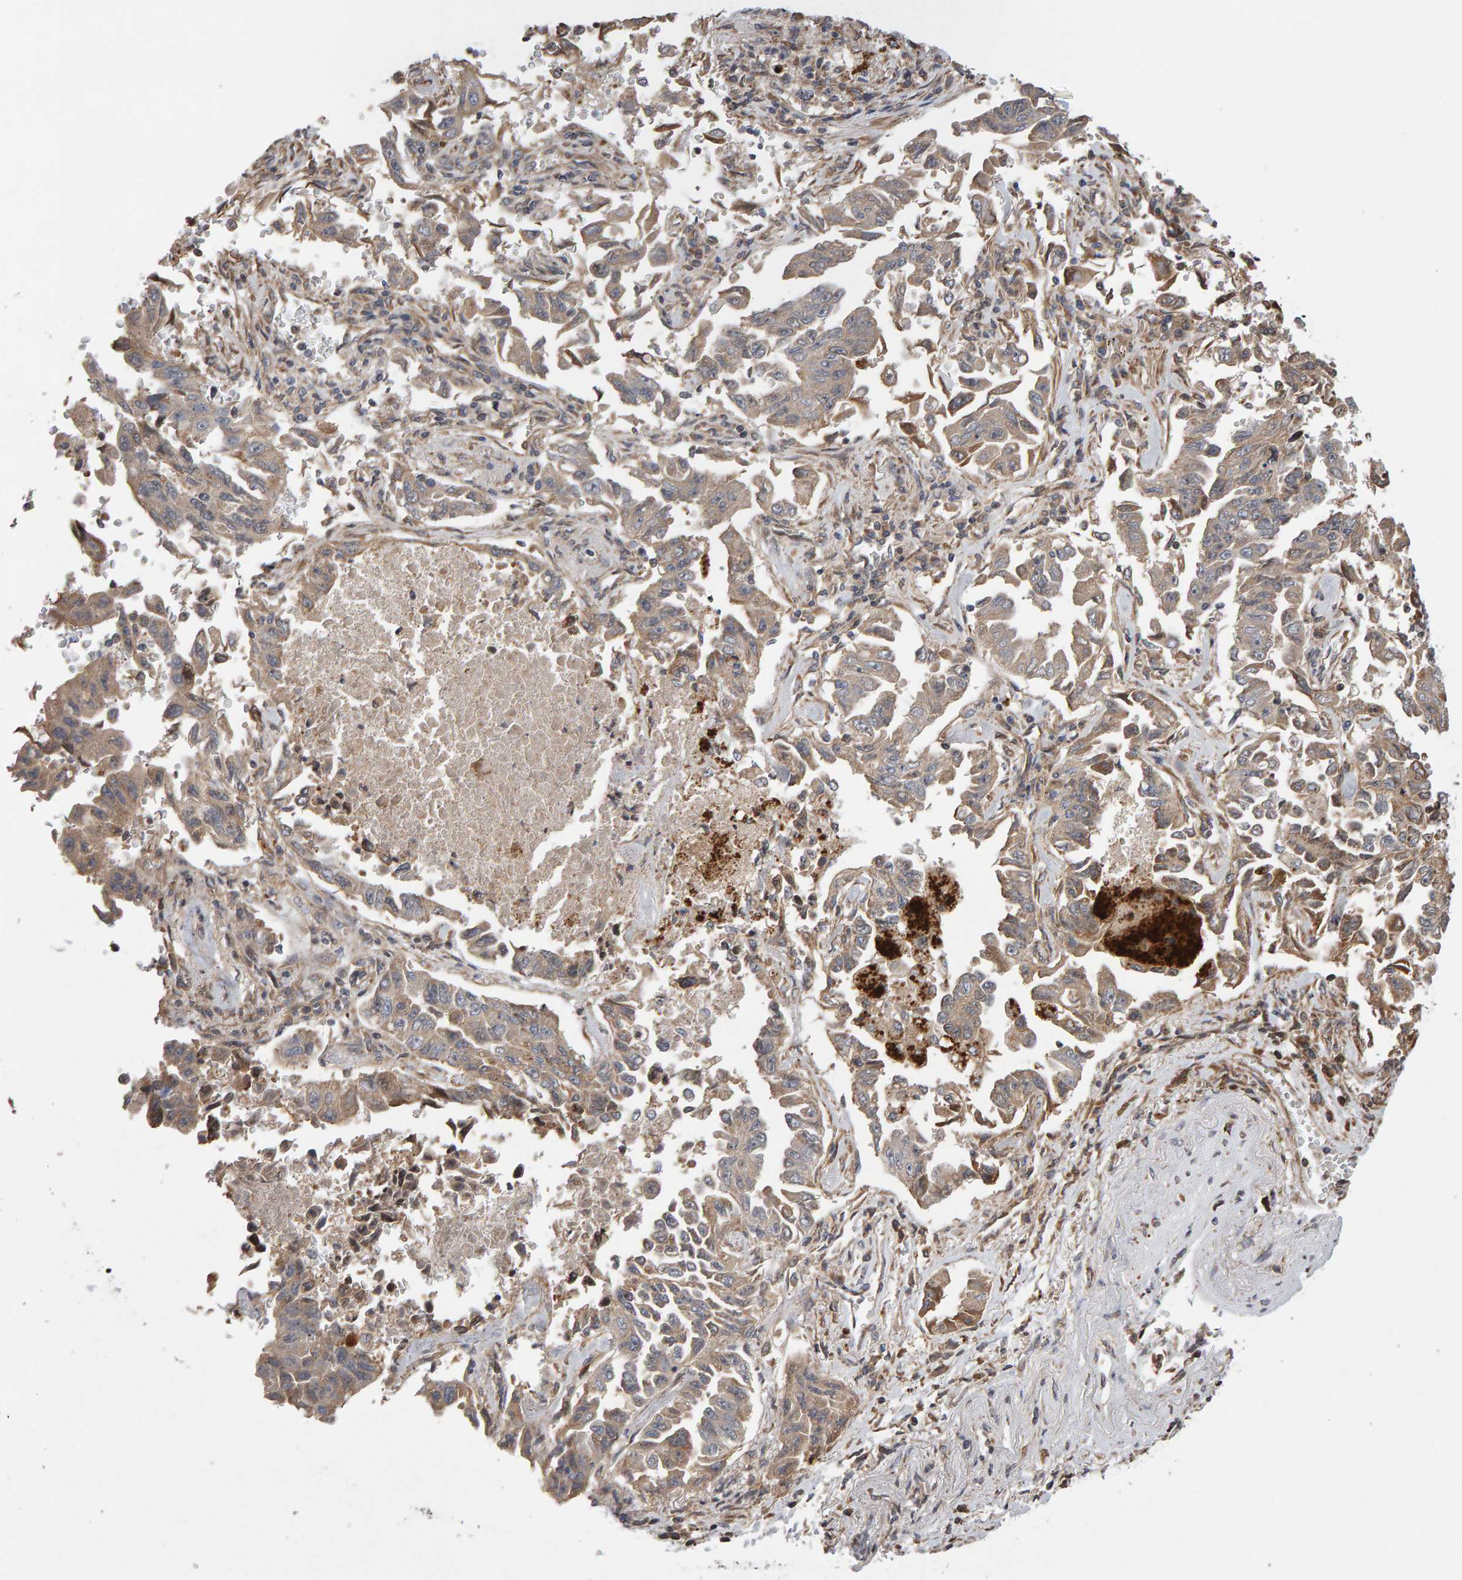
{"staining": {"intensity": "weak", "quantity": ">75%", "location": "cytoplasmic/membranous"}, "tissue": "lung cancer", "cell_type": "Tumor cells", "image_type": "cancer", "snomed": [{"axis": "morphology", "description": "Adenocarcinoma, NOS"}, {"axis": "topography", "description": "Lung"}], "caption": "Immunohistochemical staining of lung adenocarcinoma displays weak cytoplasmic/membranous protein staining in approximately >75% of tumor cells.", "gene": "LZTS1", "patient": {"sex": "female", "age": 51}}